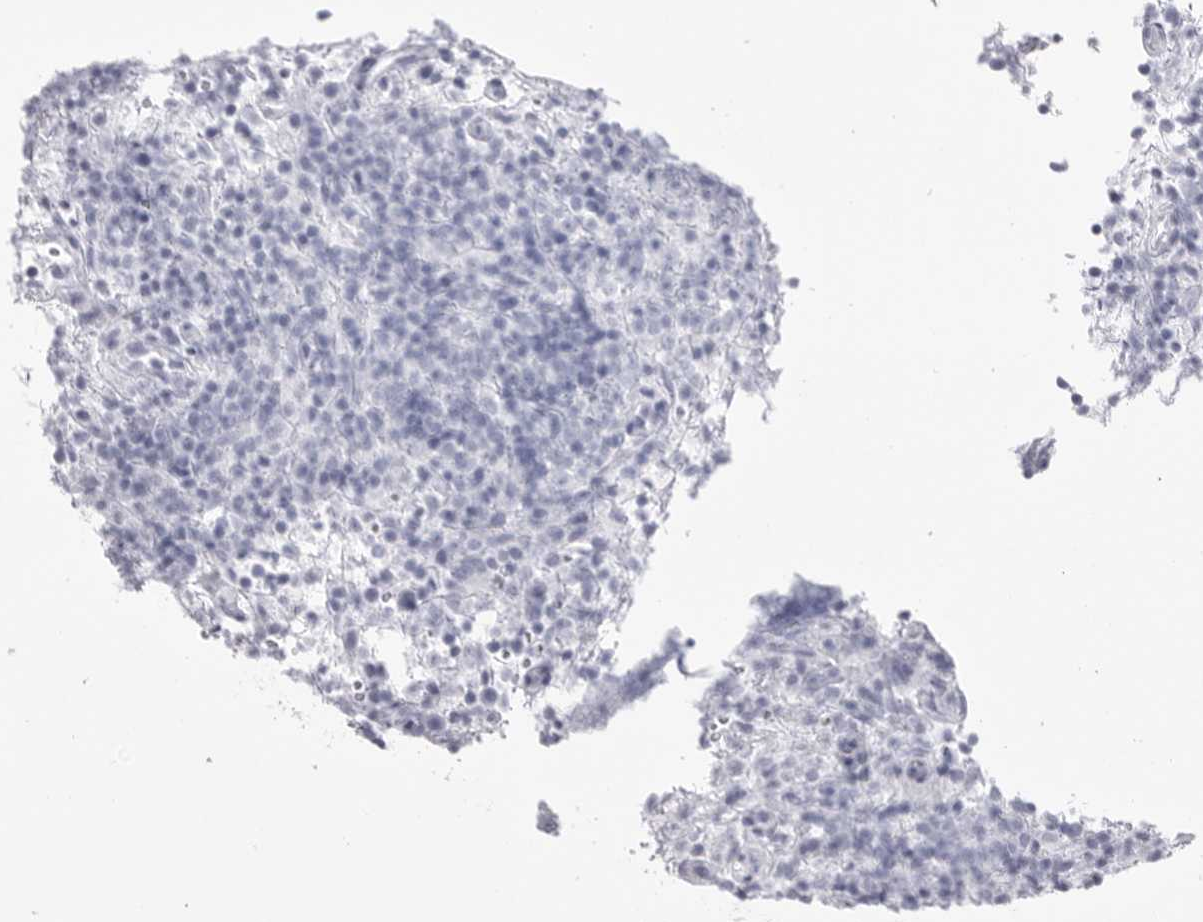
{"staining": {"intensity": "negative", "quantity": "none", "location": "none"}, "tissue": "lymphoma", "cell_type": "Tumor cells", "image_type": "cancer", "snomed": [{"axis": "morphology", "description": "Malignant lymphoma, non-Hodgkin's type, High grade"}, {"axis": "topography", "description": "Lymph node"}], "caption": "Immunohistochemistry (IHC) micrograph of neoplastic tissue: human malignant lymphoma, non-Hodgkin's type (high-grade) stained with DAB displays no significant protein staining in tumor cells.", "gene": "CST2", "patient": {"sex": "female", "age": 76}}